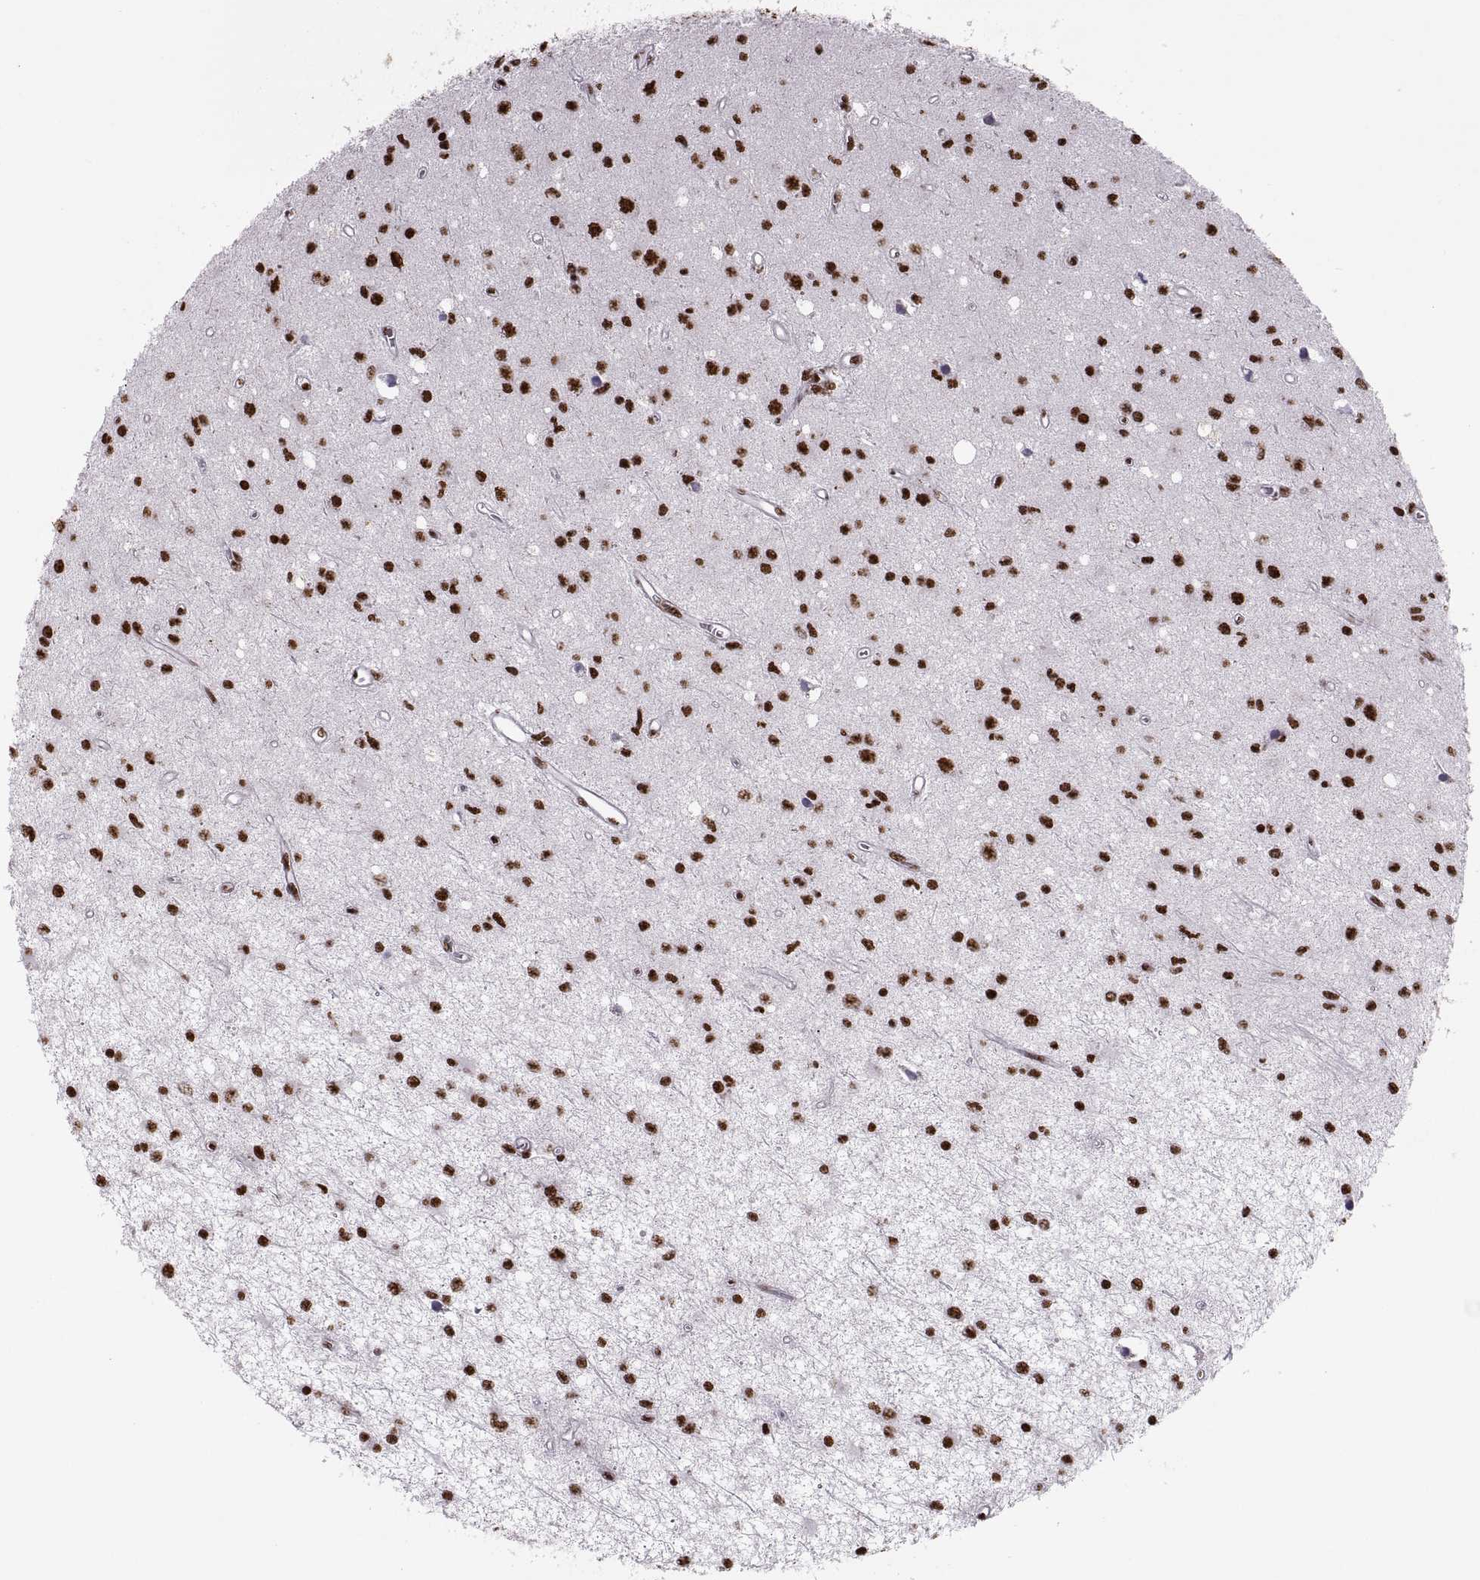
{"staining": {"intensity": "strong", "quantity": ">75%", "location": "nuclear"}, "tissue": "glioma", "cell_type": "Tumor cells", "image_type": "cancer", "snomed": [{"axis": "morphology", "description": "Glioma, malignant, Low grade"}, {"axis": "topography", "description": "Brain"}], "caption": "Protein staining by immunohistochemistry demonstrates strong nuclear expression in about >75% of tumor cells in low-grade glioma (malignant).", "gene": "SNAI1", "patient": {"sex": "female", "age": 45}}